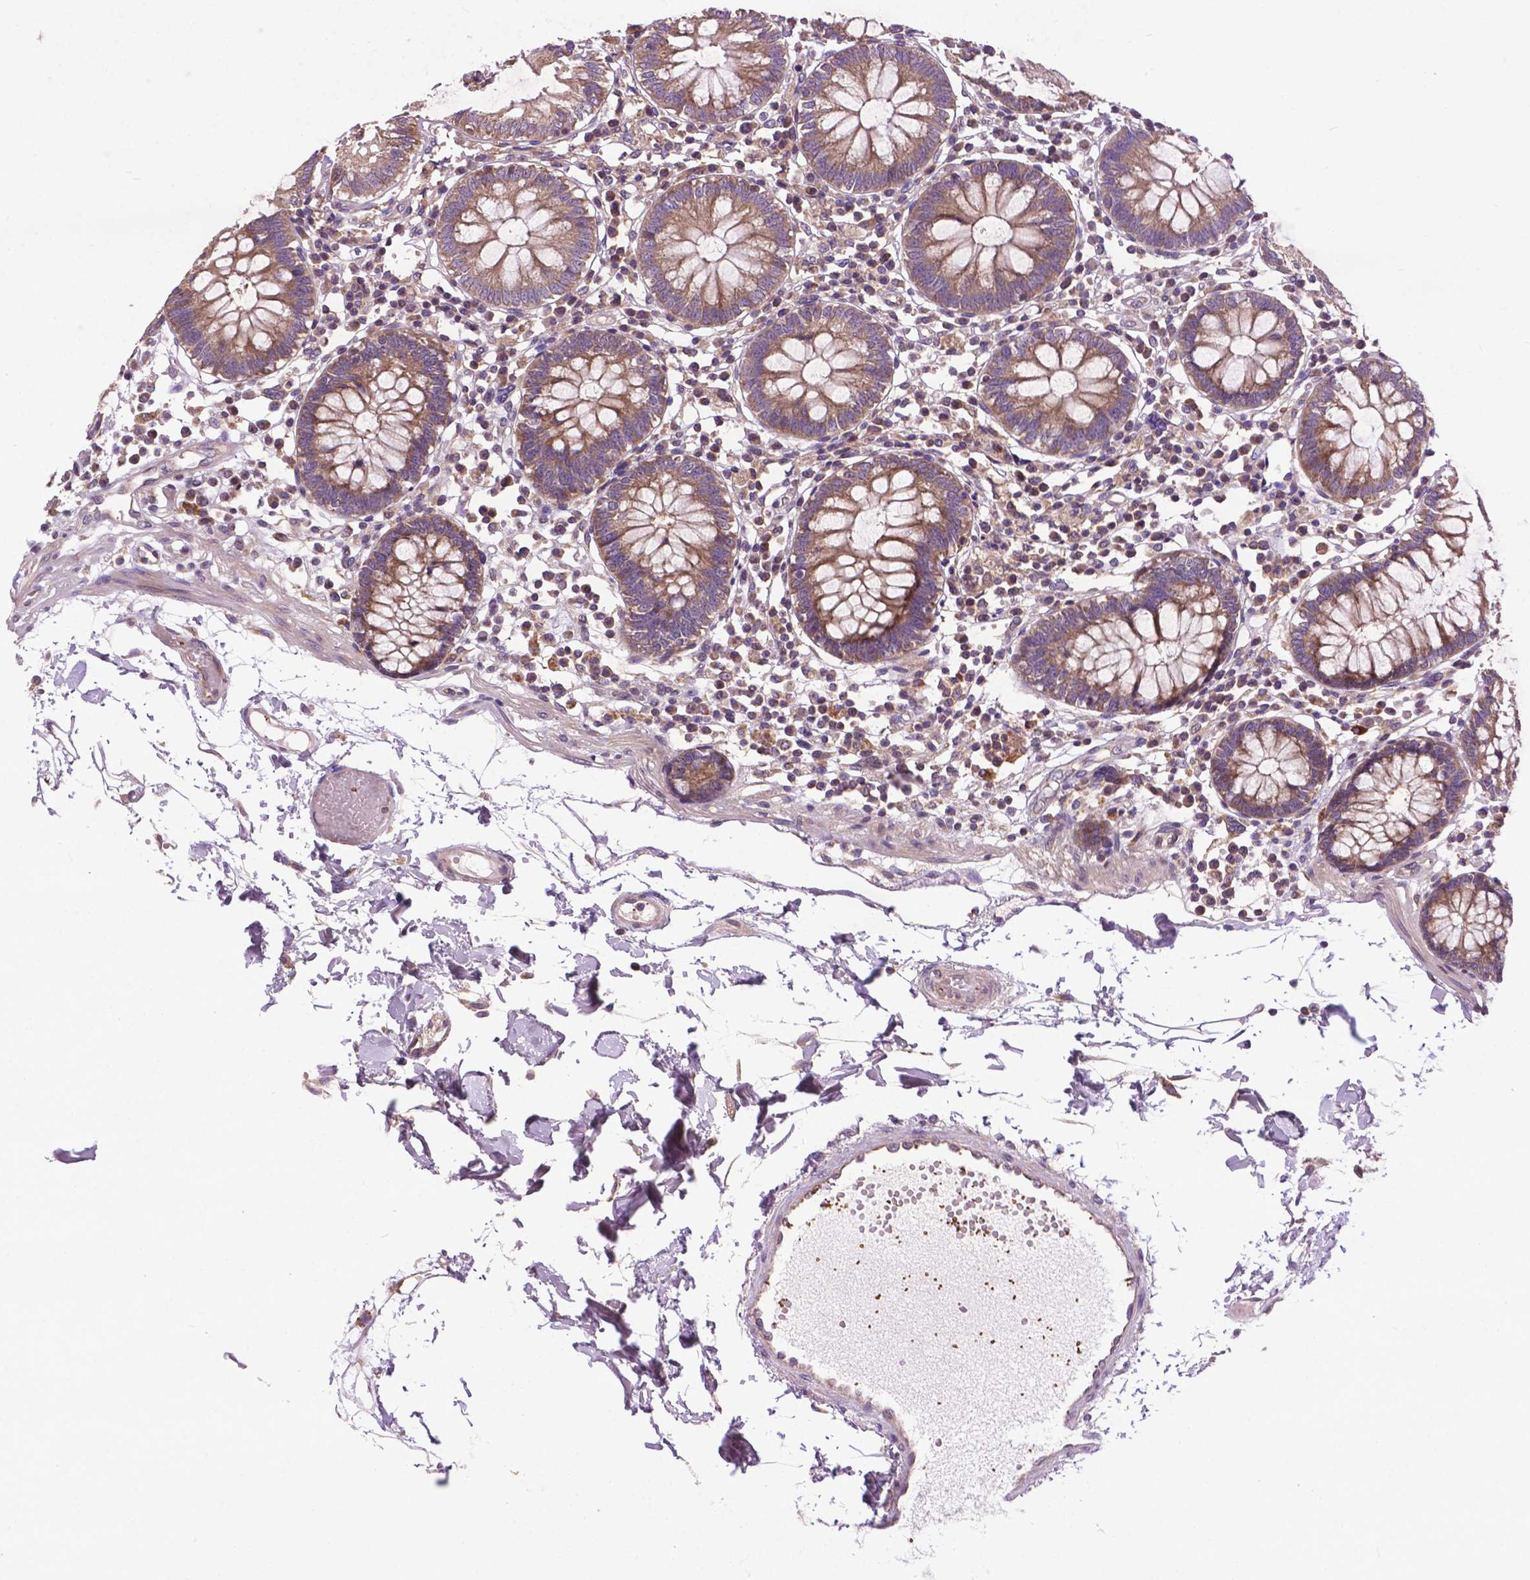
{"staining": {"intensity": "weak", "quantity": "25%-75%", "location": "cytoplasmic/membranous"}, "tissue": "colon", "cell_type": "Endothelial cells", "image_type": "normal", "snomed": [{"axis": "morphology", "description": "Normal tissue, NOS"}, {"axis": "morphology", "description": "Adenocarcinoma, NOS"}, {"axis": "topography", "description": "Colon"}], "caption": "Benign colon shows weak cytoplasmic/membranous positivity in approximately 25%-75% of endothelial cells (IHC, brightfield microscopy, high magnification)..", "gene": "SPNS2", "patient": {"sex": "male", "age": 83}}